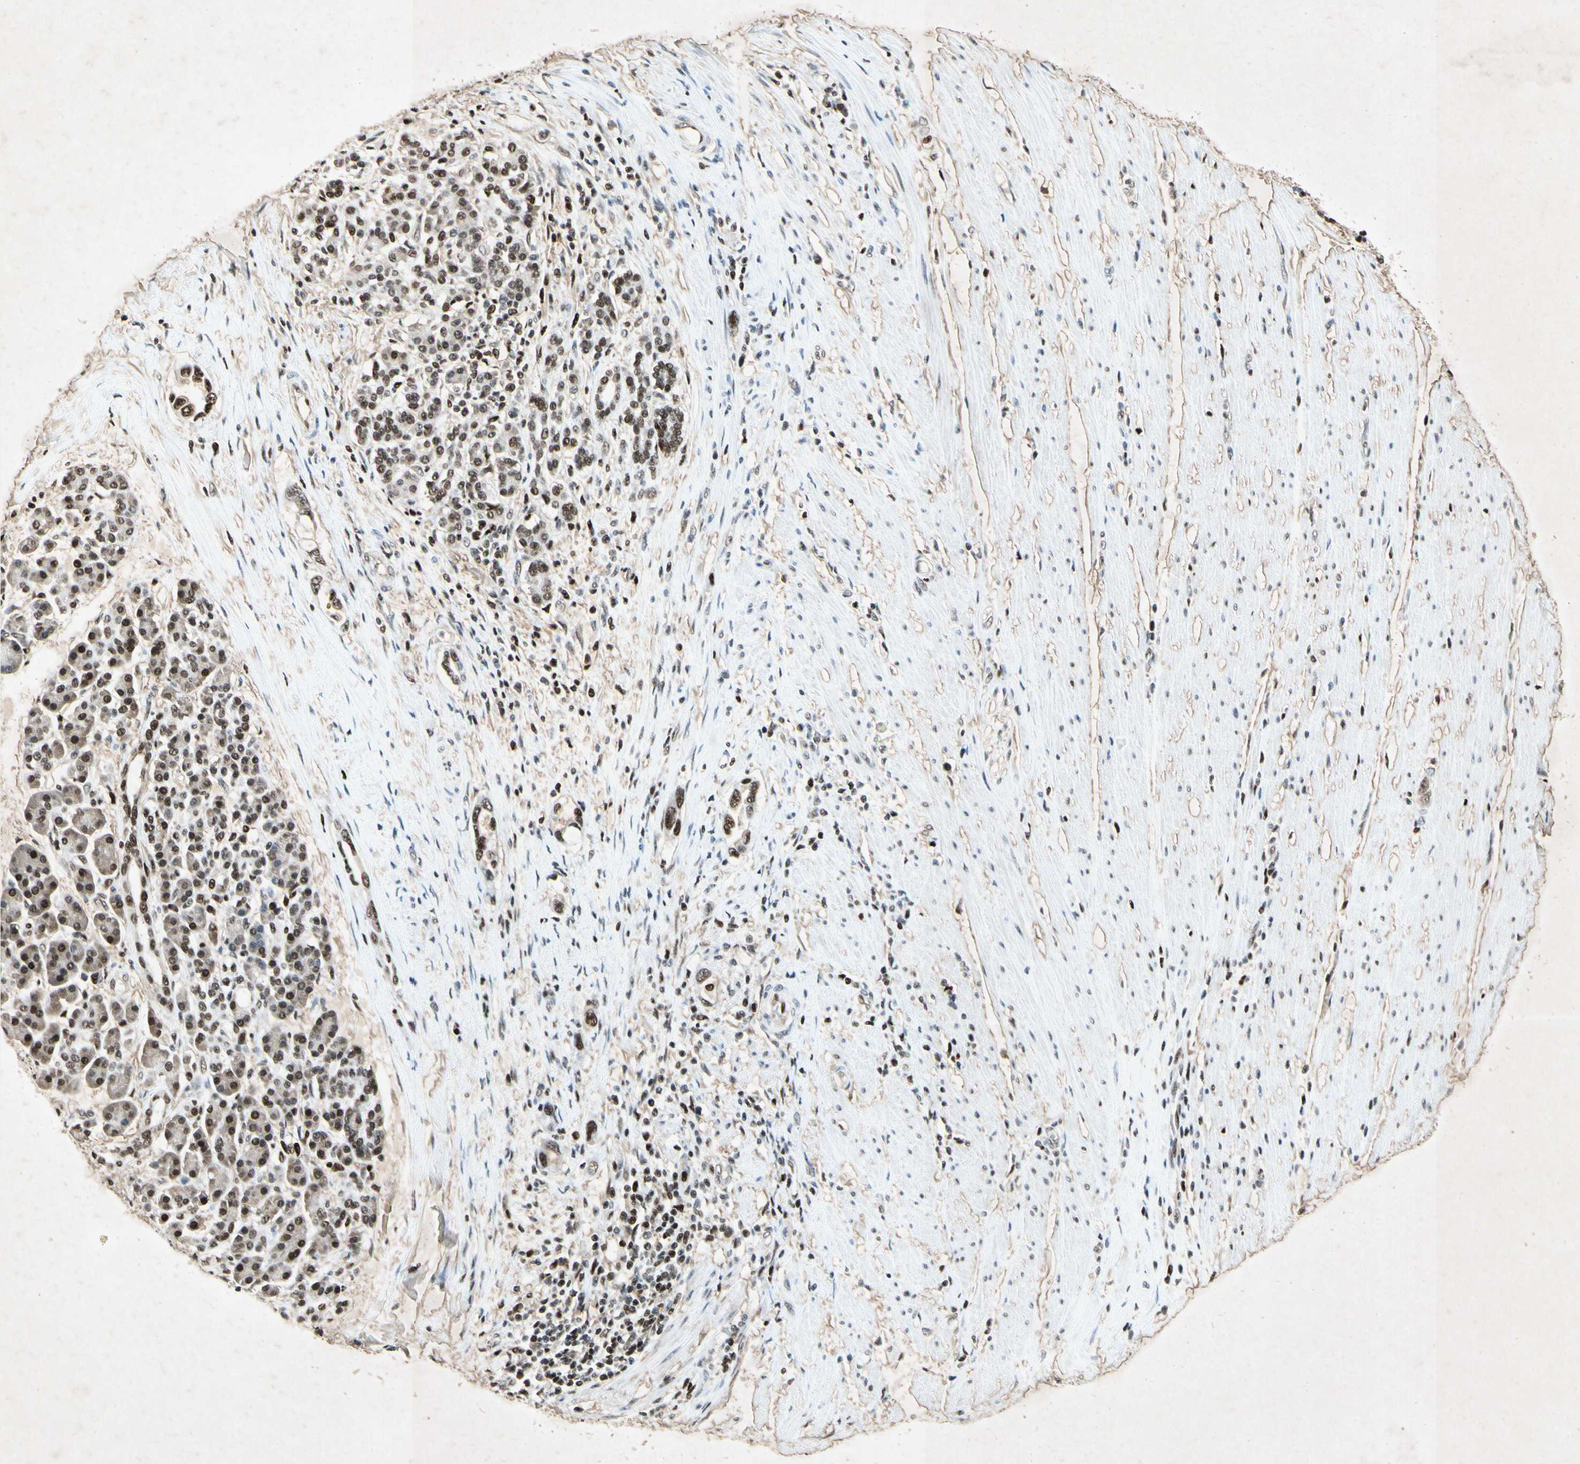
{"staining": {"intensity": "strong", "quantity": ">75%", "location": "nuclear"}, "tissue": "pancreatic cancer", "cell_type": "Tumor cells", "image_type": "cancer", "snomed": [{"axis": "morphology", "description": "Adenocarcinoma, NOS"}, {"axis": "topography", "description": "Pancreas"}], "caption": "This histopathology image exhibits IHC staining of adenocarcinoma (pancreatic), with high strong nuclear expression in about >75% of tumor cells.", "gene": "RNF43", "patient": {"sex": "female", "age": 57}}